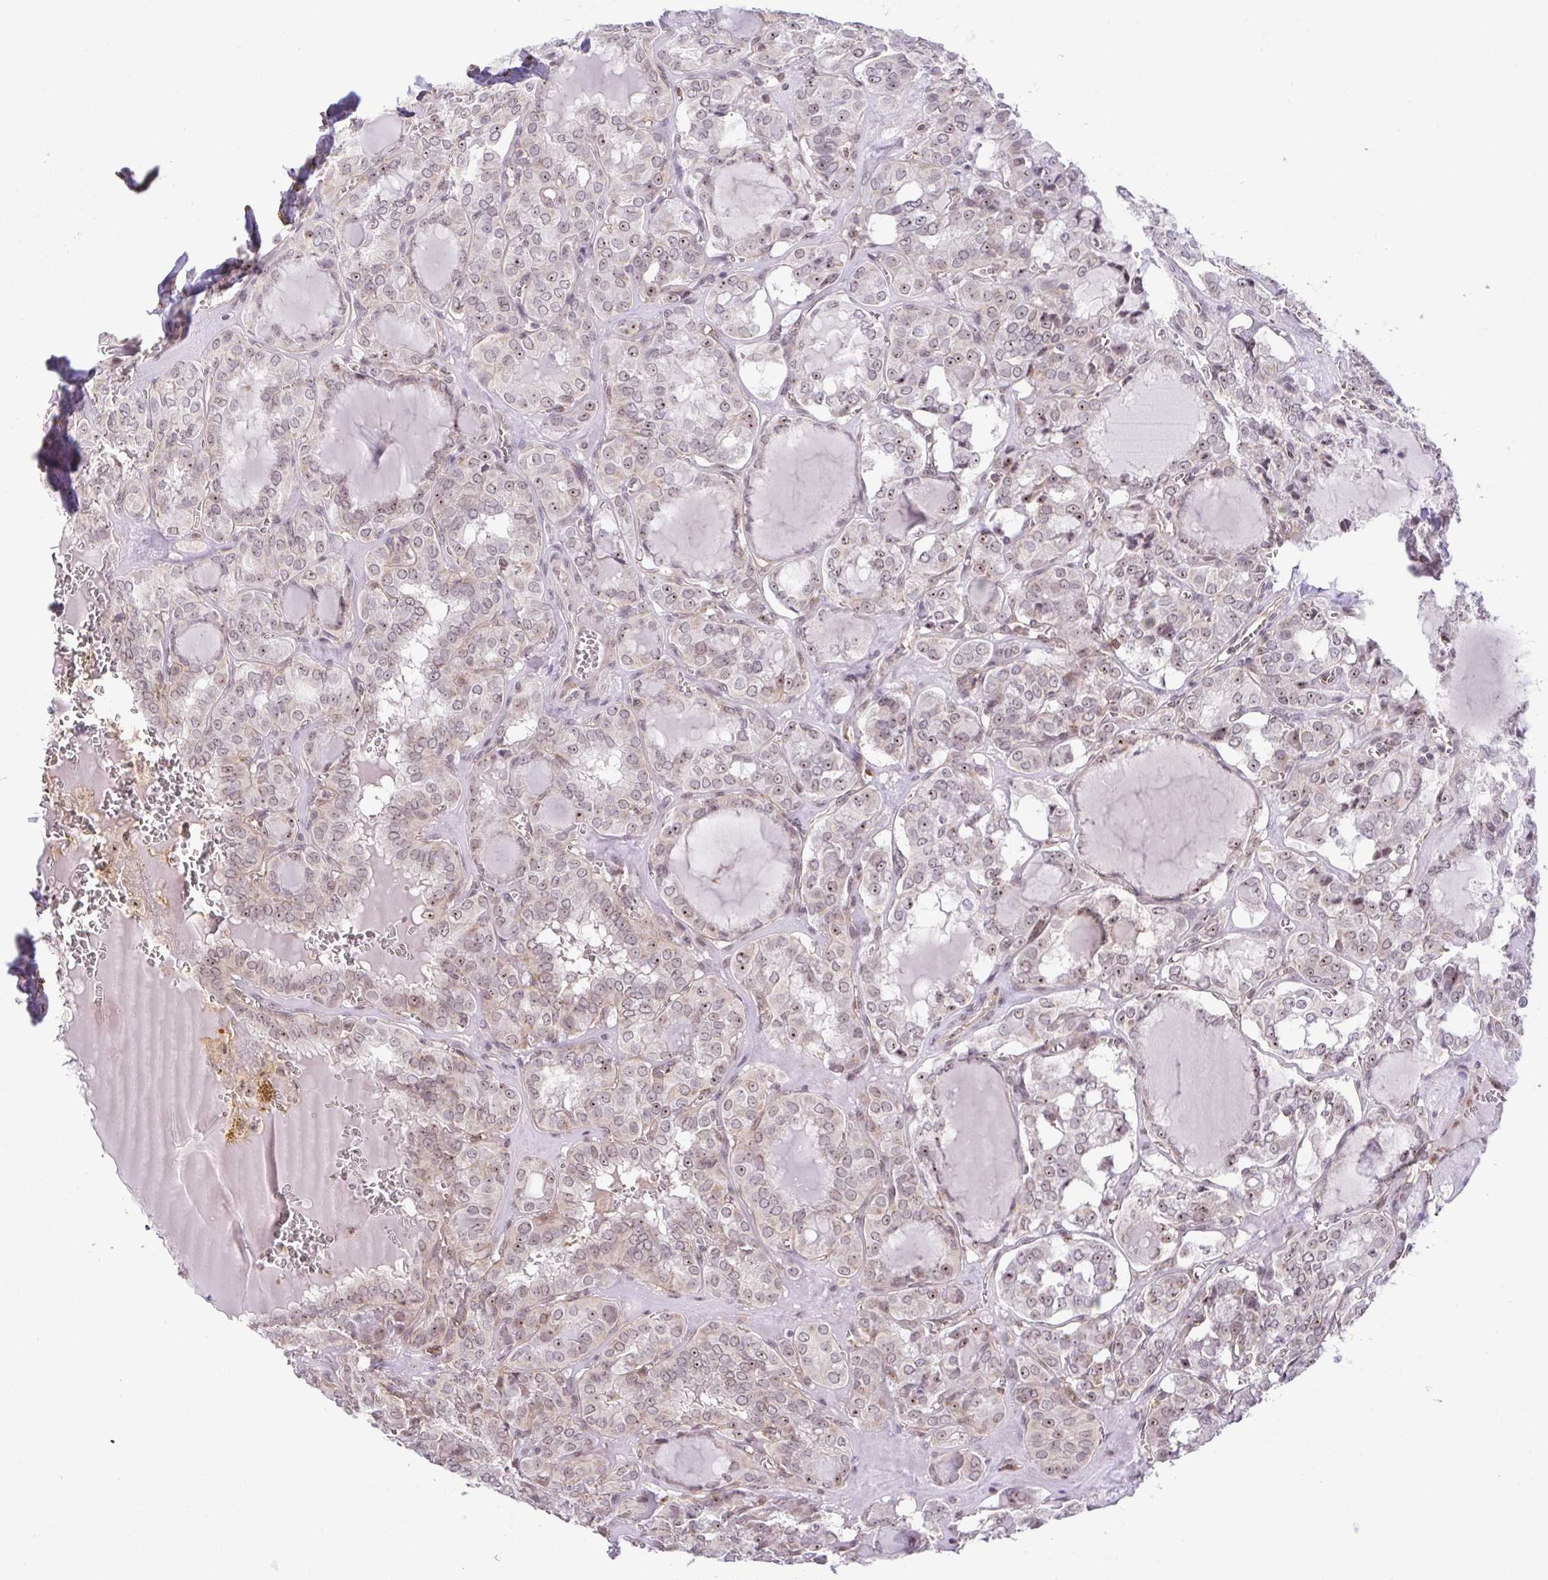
{"staining": {"intensity": "weak", "quantity": "<25%", "location": "nuclear"}, "tissue": "thyroid cancer", "cell_type": "Tumor cells", "image_type": "cancer", "snomed": [{"axis": "morphology", "description": "Papillary adenocarcinoma, NOS"}, {"axis": "topography", "description": "Thyroid gland"}], "caption": "An IHC micrograph of papillary adenocarcinoma (thyroid) is shown. There is no staining in tumor cells of papillary adenocarcinoma (thyroid). (Brightfield microscopy of DAB (3,3'-diaminobenzidine) IHC at high magnification).", "gene": "RSL24D1", "patient": {"sex": "female", "age": 41}}